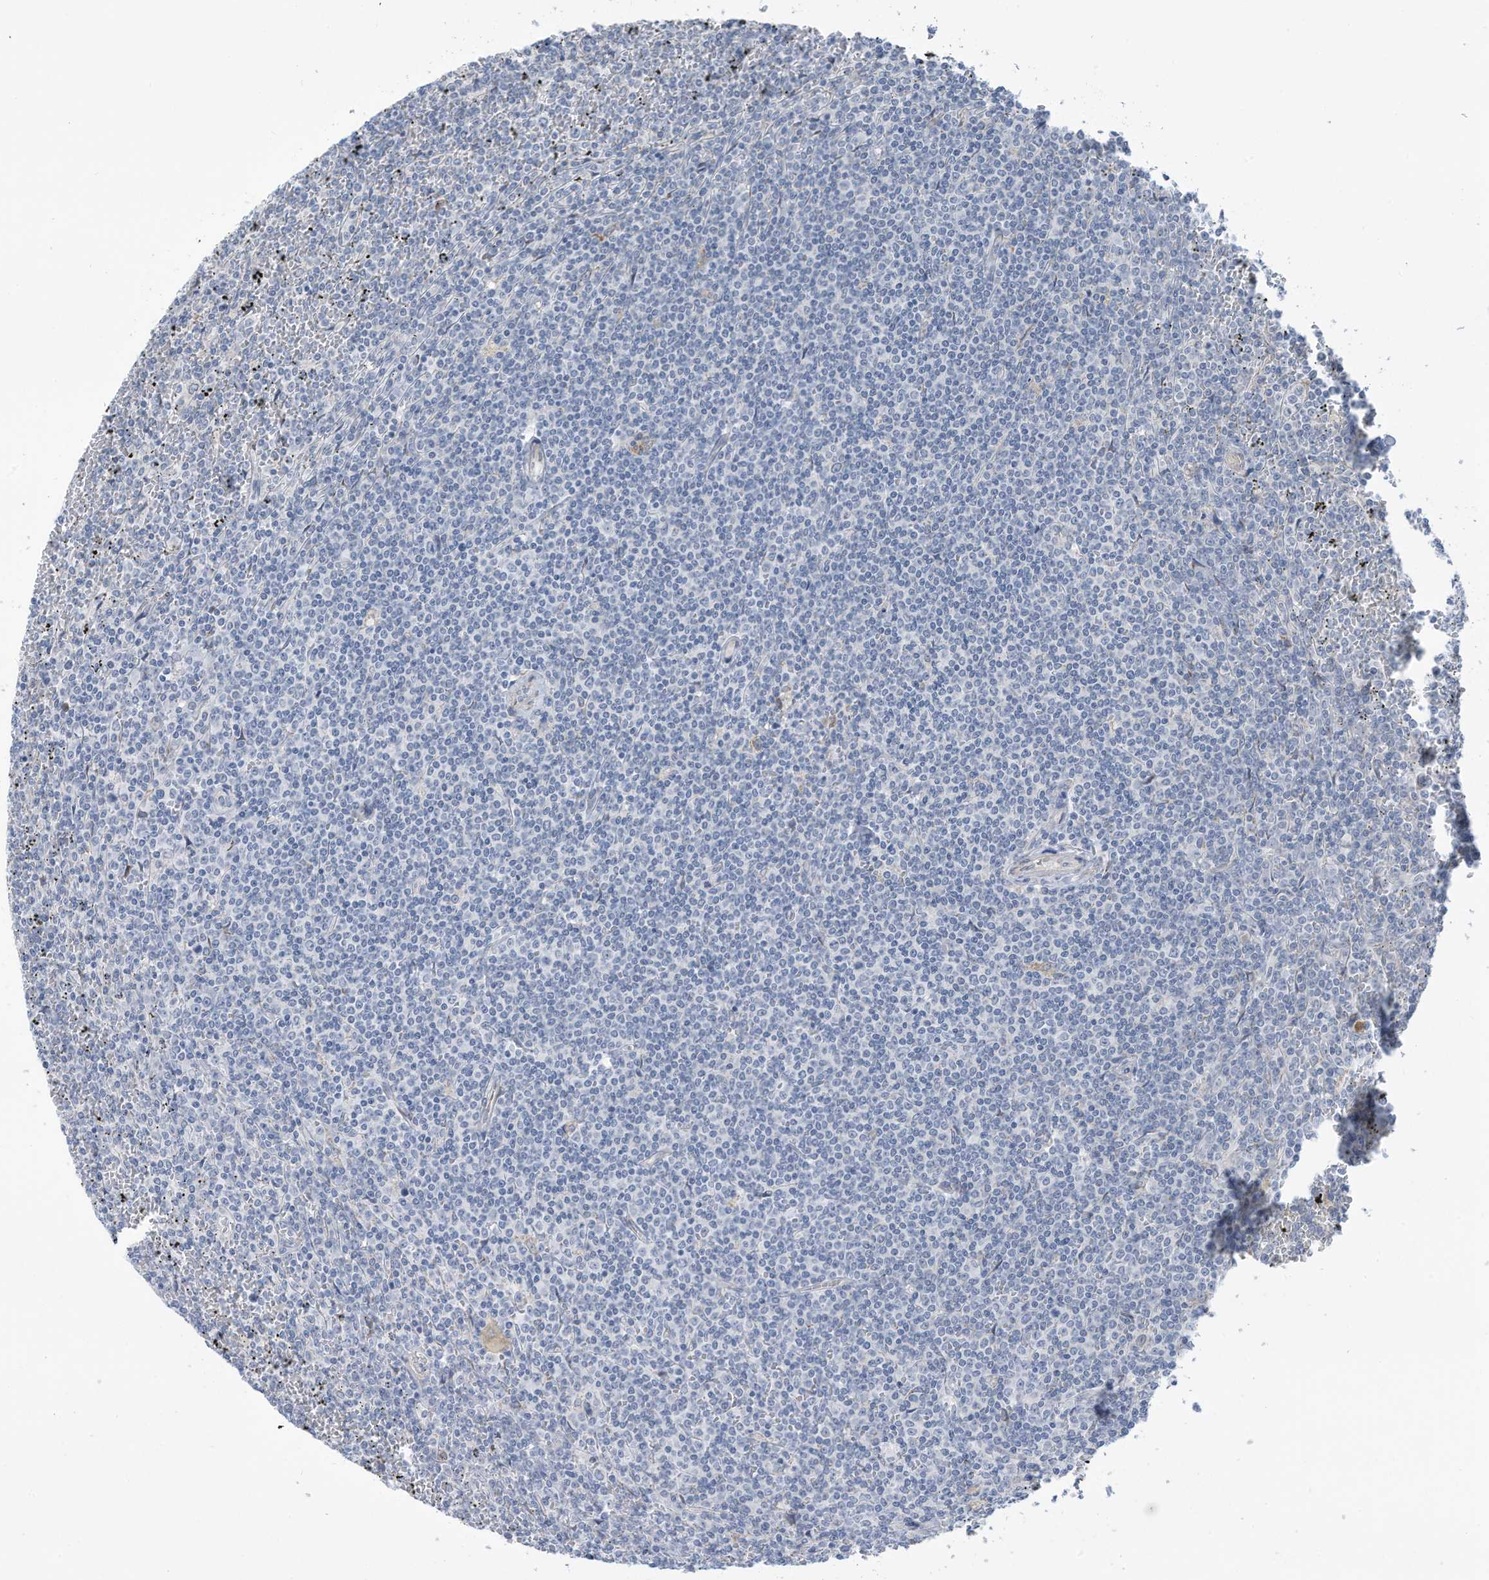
{"staining": {"intensity": "negative", "quantity": "none", "location": "none"}, "tissue": "lymphoma", "cell_type": "Tumor cells", "image_type": "cancer", "snomed": [{"axis": "morphology", "description": "Malignant lymphoma, non-Hodgkin's type, Low grade"}, {"axis": "topography", "description": "Spleen"}], "caption": "DAB (3,3'-diaminobenzidine) immunohistochemical staining of human lymphoma demonstrates no significant expression in tumor cells.", "gene": "ZNF292", "patient": {"sex": "female", "age": 19}}